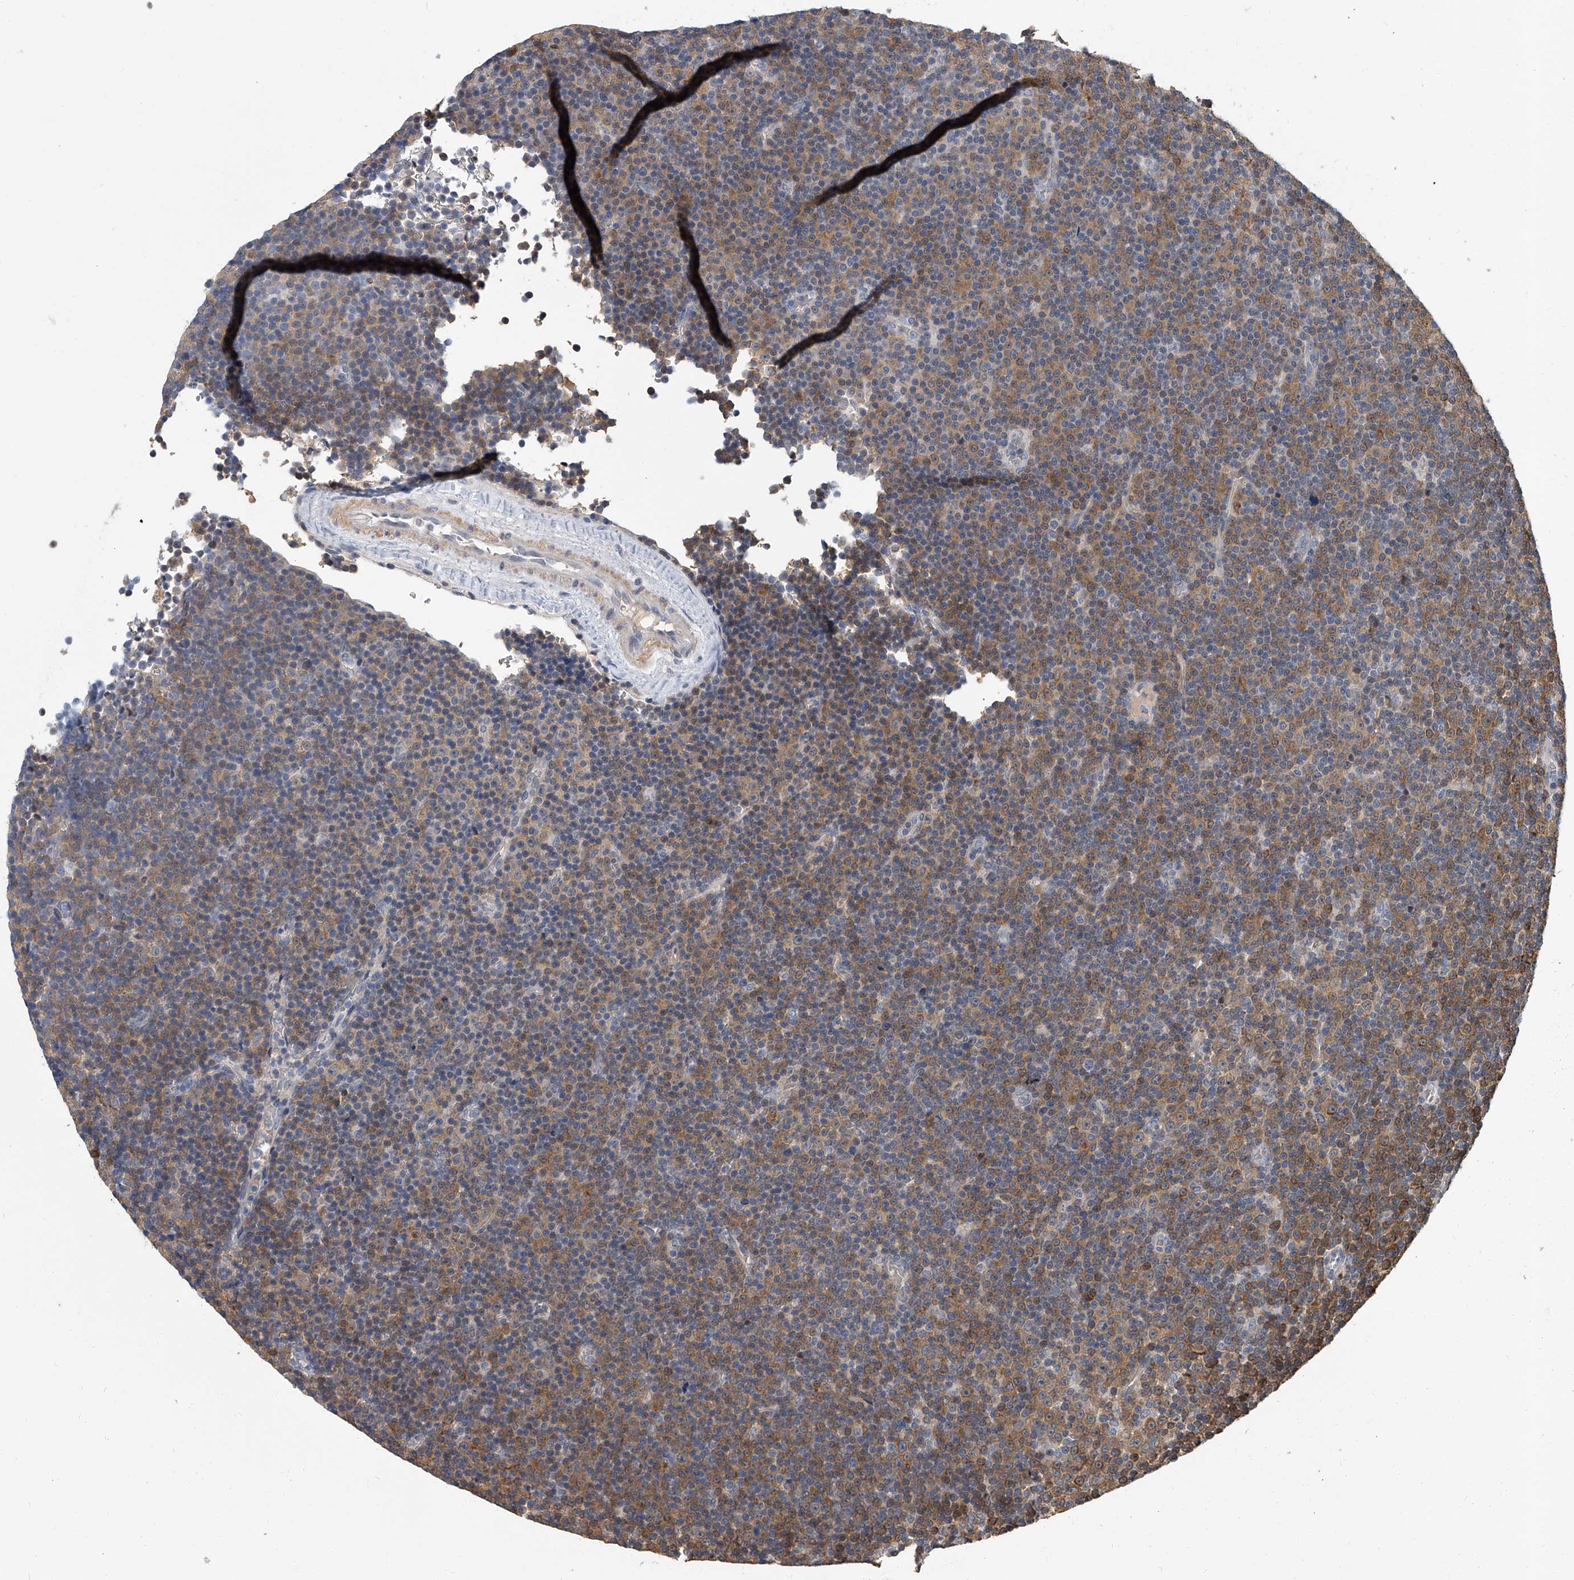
{"staining": {"intensity": "moderate", "quantity": "25%-75%", "location": "cytoplasmic/membranous"}, "tissue": "lymphoma", "cell_type": "Tumor cells", "image_type": "cancer", "snomed": [{"axis": "morphology", "description": "Malignant lymphoma, non-Hodgkin's type, Low grade"}, {"axis": "topography", "description": "Lymph node"}], "caption": "IHC micrograph of lymphoma stained for a protein (brown), which reveals medium levels of moderate cytoplasmic/membranous staining in approximately 25%-75% of tumor cells.", "gene": "CD200", "patient": {"sex": "female", "age": 67}}